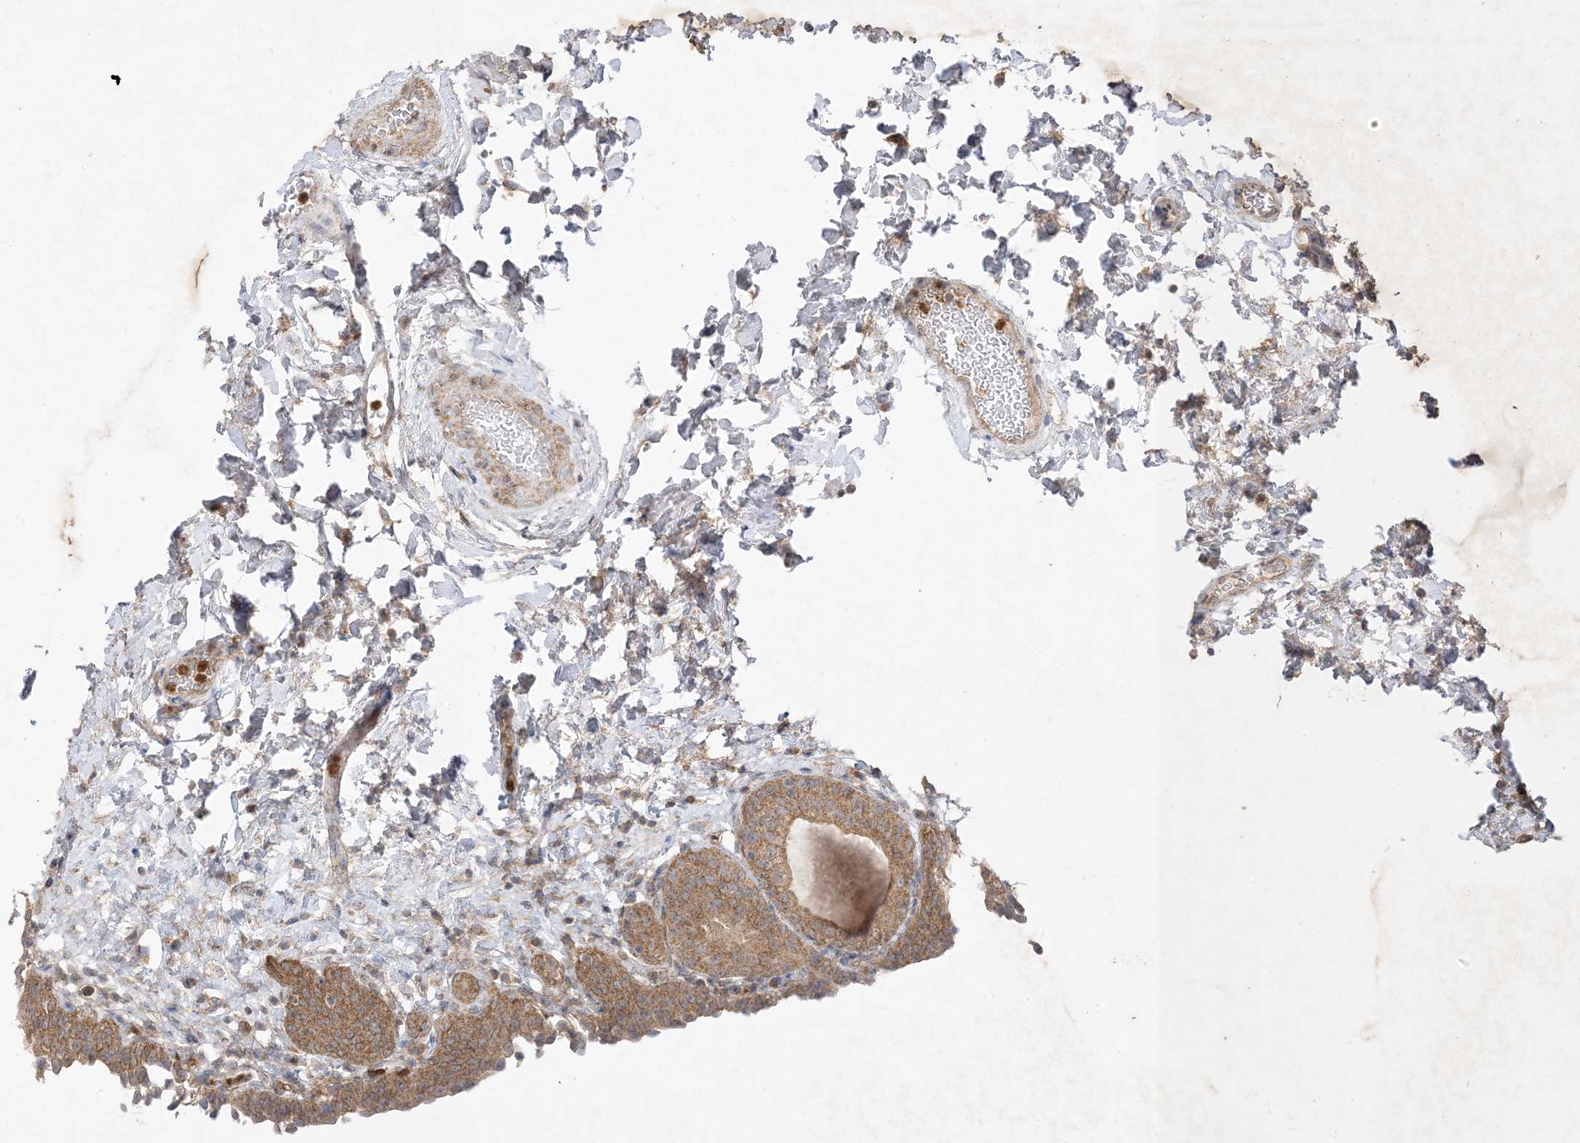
{"staining": {"intensity": "moderate", "quantity": ">75%", "location": "cytoplasmic/membranous"}, "tissue": "urinary bladder", "cell_type": "Urothelial cells", "image_type": "normal", "snomed": [{"axis": "morphology", "description": "Normal tissue, NOS"}, {"axis": "topography", "description": "Urinary bladder"}], "caption": "The histopathology image reveals a brown stain indicating the presence of a protein in the cytoplasmic/membranous of urothelial cells in urinary bladder. (IHC, brightfield microscopy, high magnification).", "gene": "UBE2C", "patient": {"sex": "male", "age": 83}}